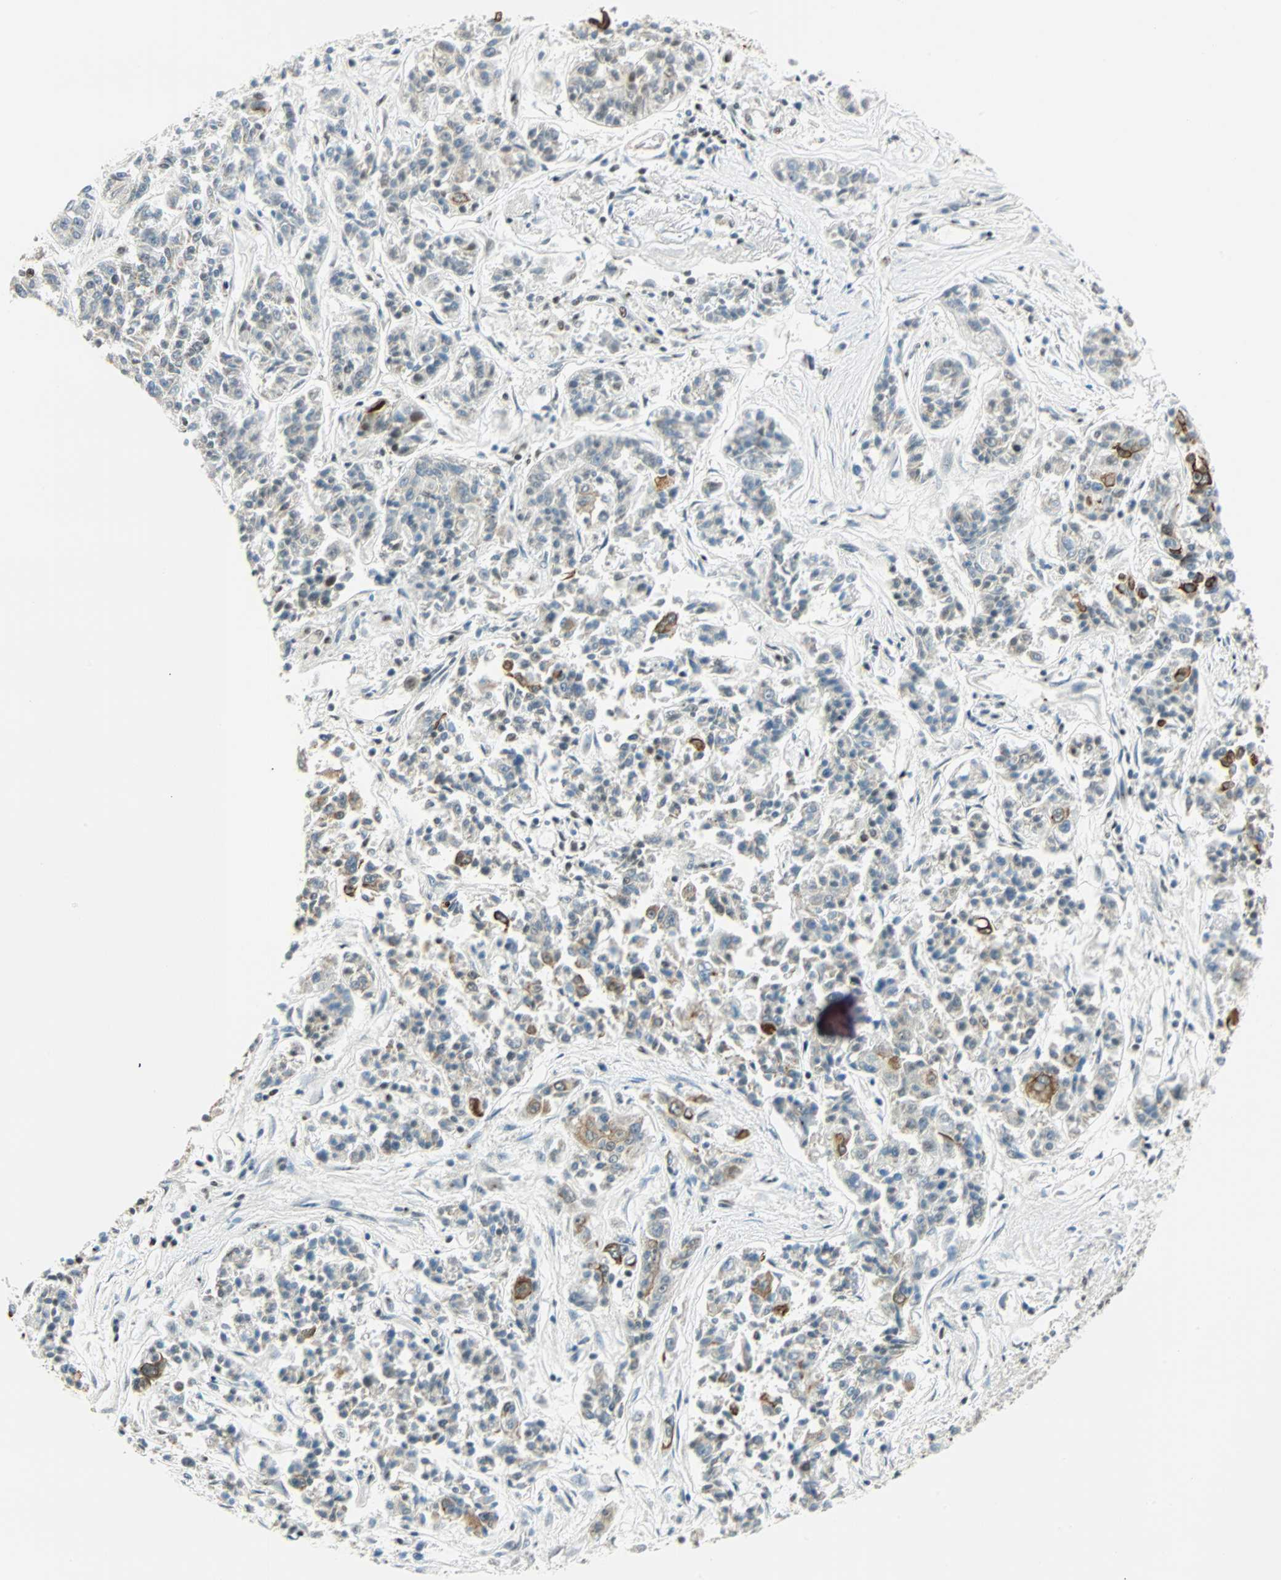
{"staining": {"intensity": "strong", "quantity": "<25%", "location": "cytoplasmic/membranous"}, "tissue": "lung cancer", "cell_type": "Tumor cells", "image_type": "cancer", "snomed": [{"axis": "morphology", "description": "Adenocarcinoma, NOS"}, {"axis": "topography", "description": "Lung"}], "caption": "A photomicrograph of human lung cancer stained for a protein shows strong cytoplasmic/membranous brown staining in tumor cells.", "gene": "NELFE", "patient": {"sex": "male", "age": 84}}